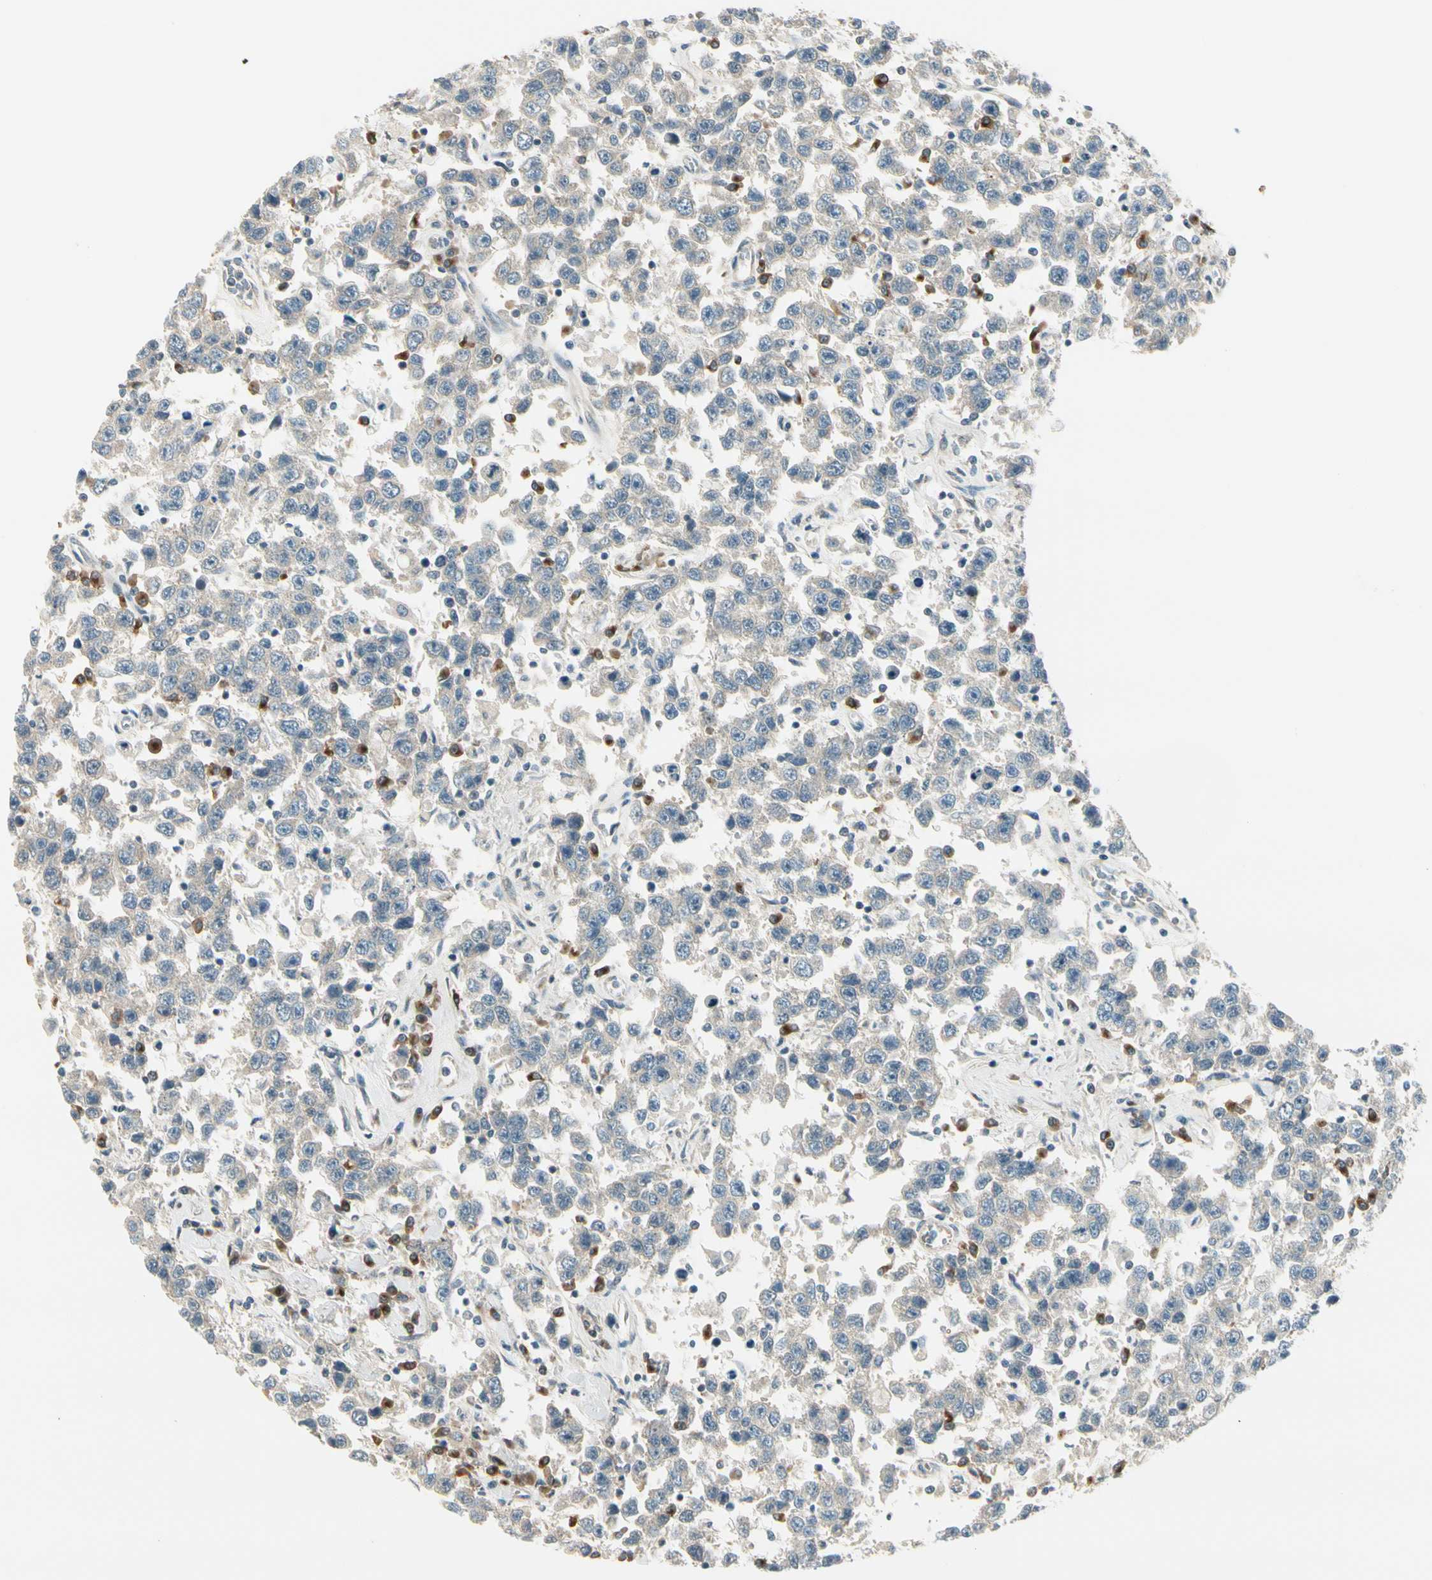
{"staining": {"intensity": "weak", "quantity": ">75%", "location": "cytoplasmic/membranous"}, "tissue": "testis cancer", "cell_type": "Tumor cells", "image_type": "cancer", "snomed": [{"axis": "morphology", "description": "Seminoma, NOS"}, {"axis": "topography", "description": "Testis"}], "caption": "This is a micrograph of IHC staining of testis seminoma, which shows weak staining in the cytoplasmic/membranous of tumor cells.", "gene": "MANSC1", "patient": {"sex": "male", "age": 41}}